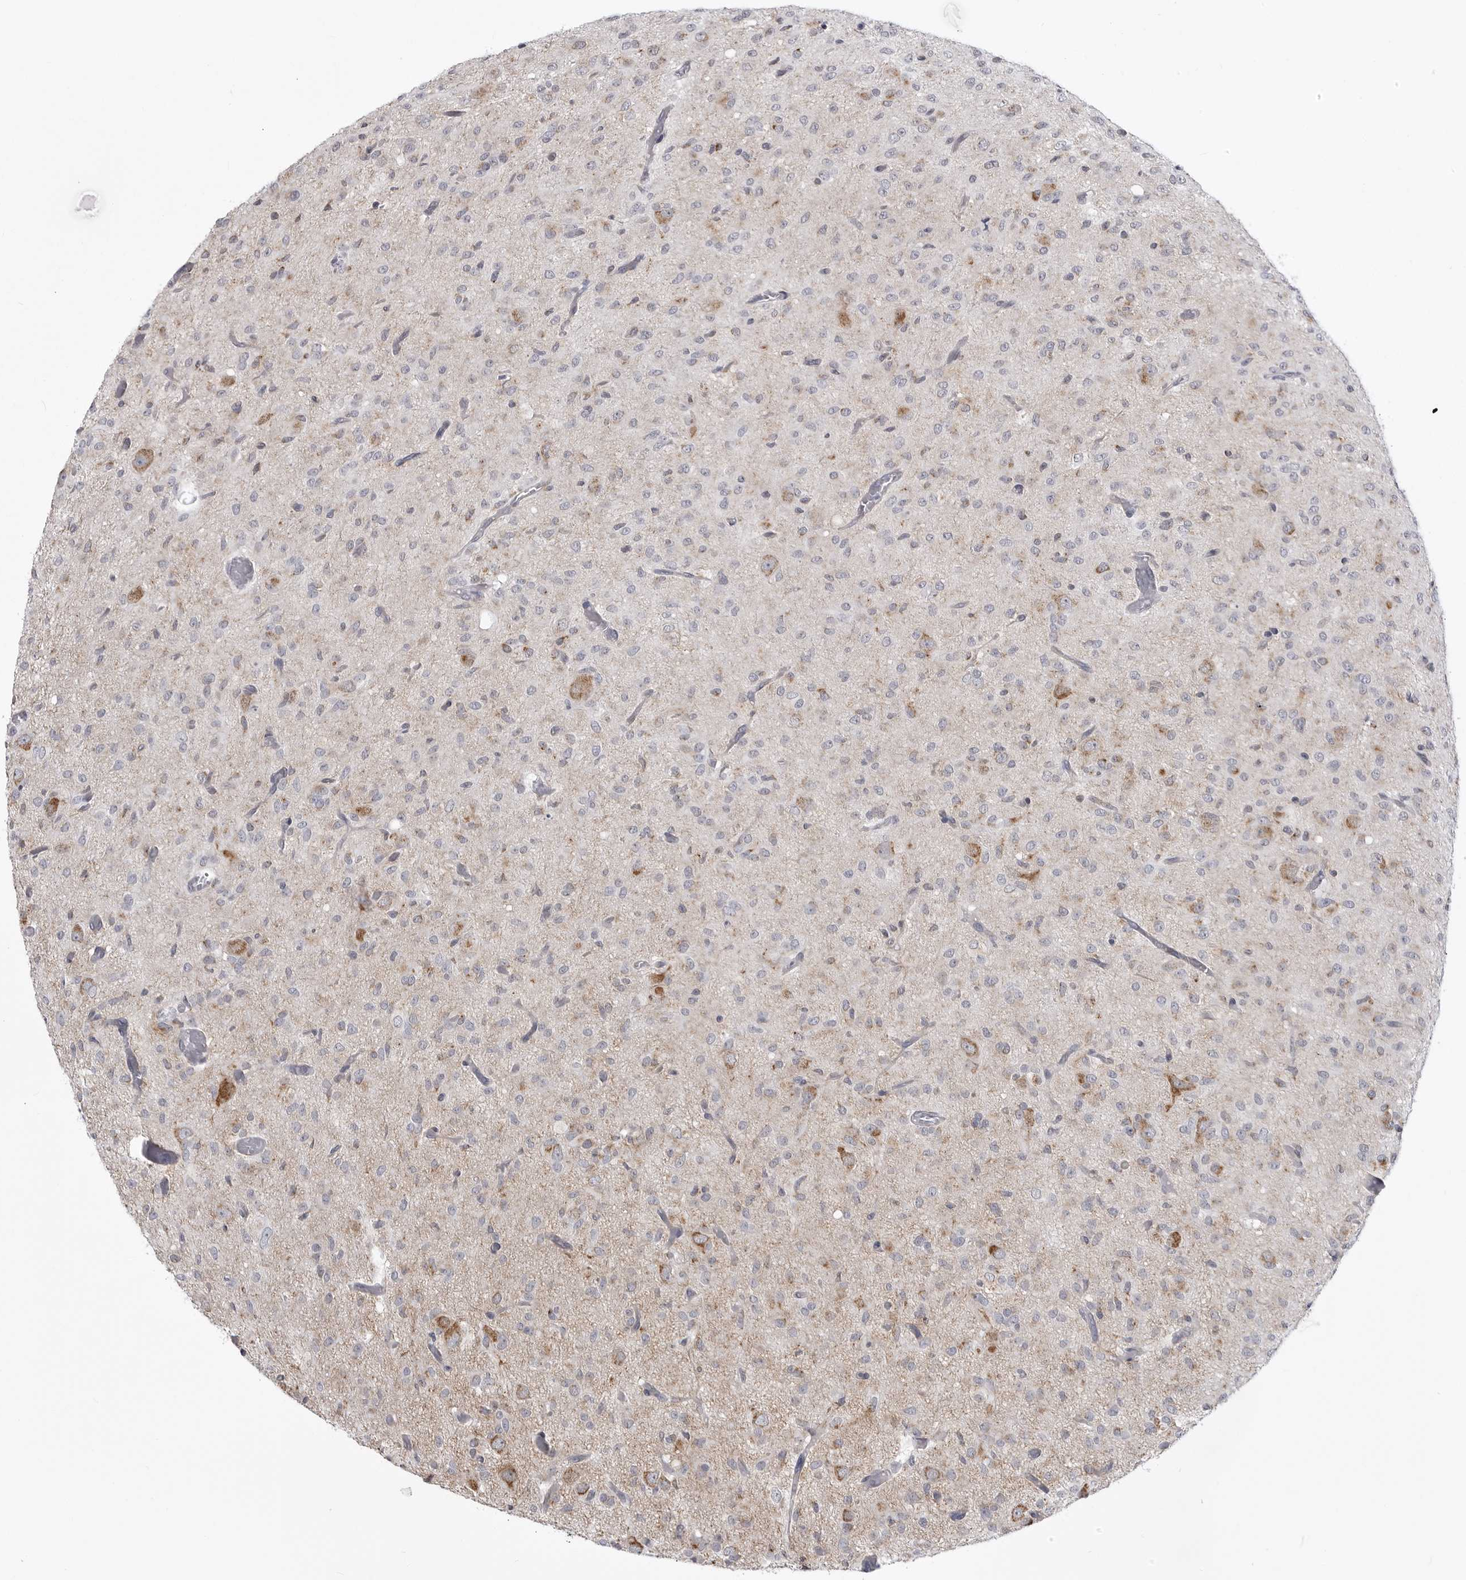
{"staining": {"intensity": "negative", "quantity": "none", "location": "none"}, "tissue": "glioma", "cell_type": "Tumor cells", "image_type": "cancer", "snomed": [{"axis": "morphology", "description": "Glioma, malignant, High grade"}, {"axis": "topography", "description": "Brain"}], "caption": "IHC micrograph of neoplastic tissue: human glioma stained with DAB reveals no significant protein expression in tumor cells.", "gene": "FH", "patient": {"sex": "female", "age": 59}}